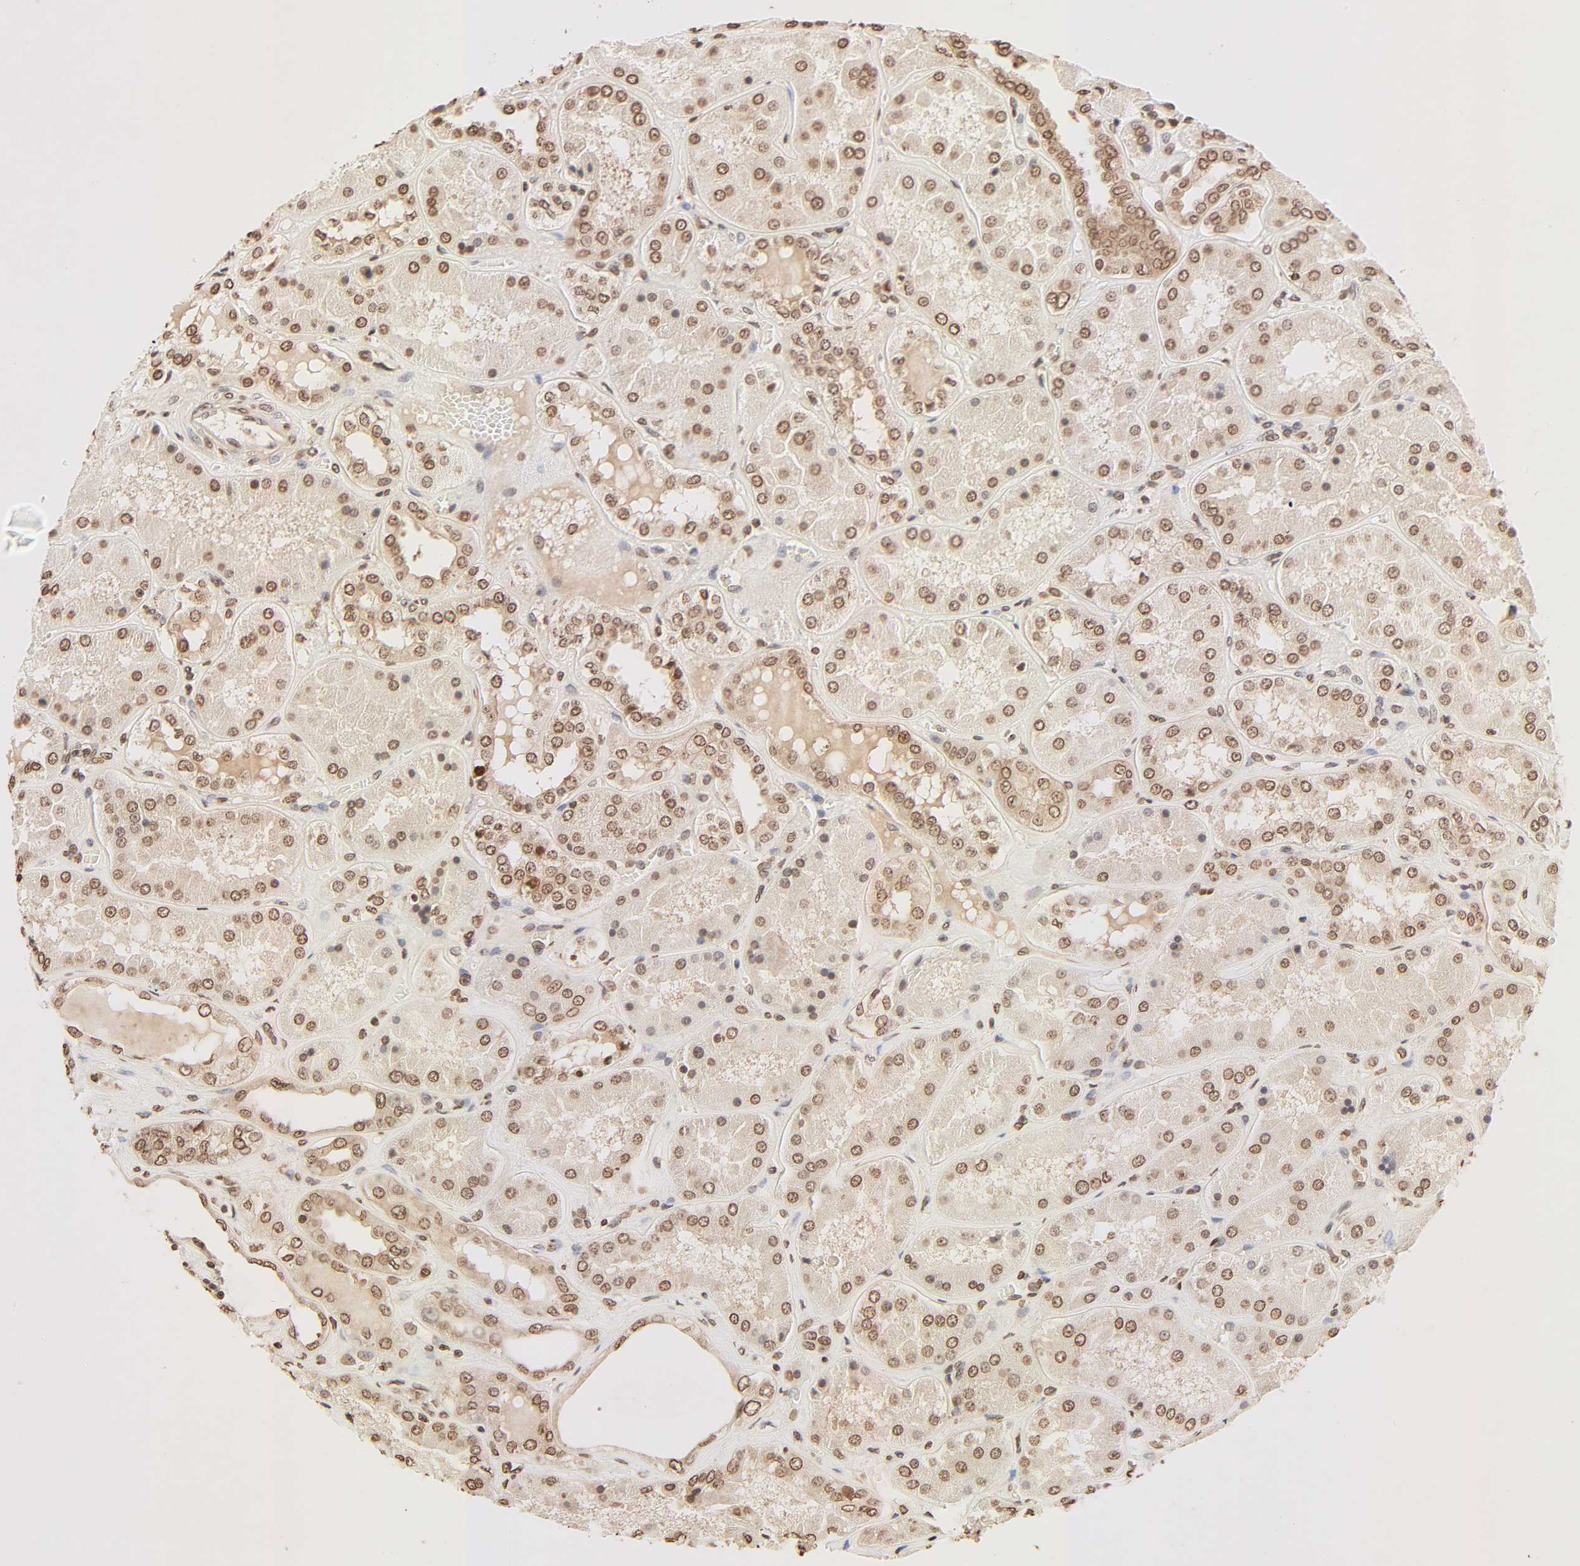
{"staining": {"intensity": "moderate", "quantity": ">75%", "location": "nuclear"}, "tissue": "kidney", "cell_type": "Cells in glomeruli", "image_type": "normal", "snomed": [{"axis": "morphology", "description": "Normal tissue, NOS"}, {"axis": "topography", "description": "Kidney"}], "caption": "IHC photomicrograph of unremarkable kidney stained for a protein (brown), which exhibits medium levels of moderate nuclear positivity in about >75% of cells in glomeruli.", "gene": "TBL1X", "patient": {"sex": "female", "age": 56}}